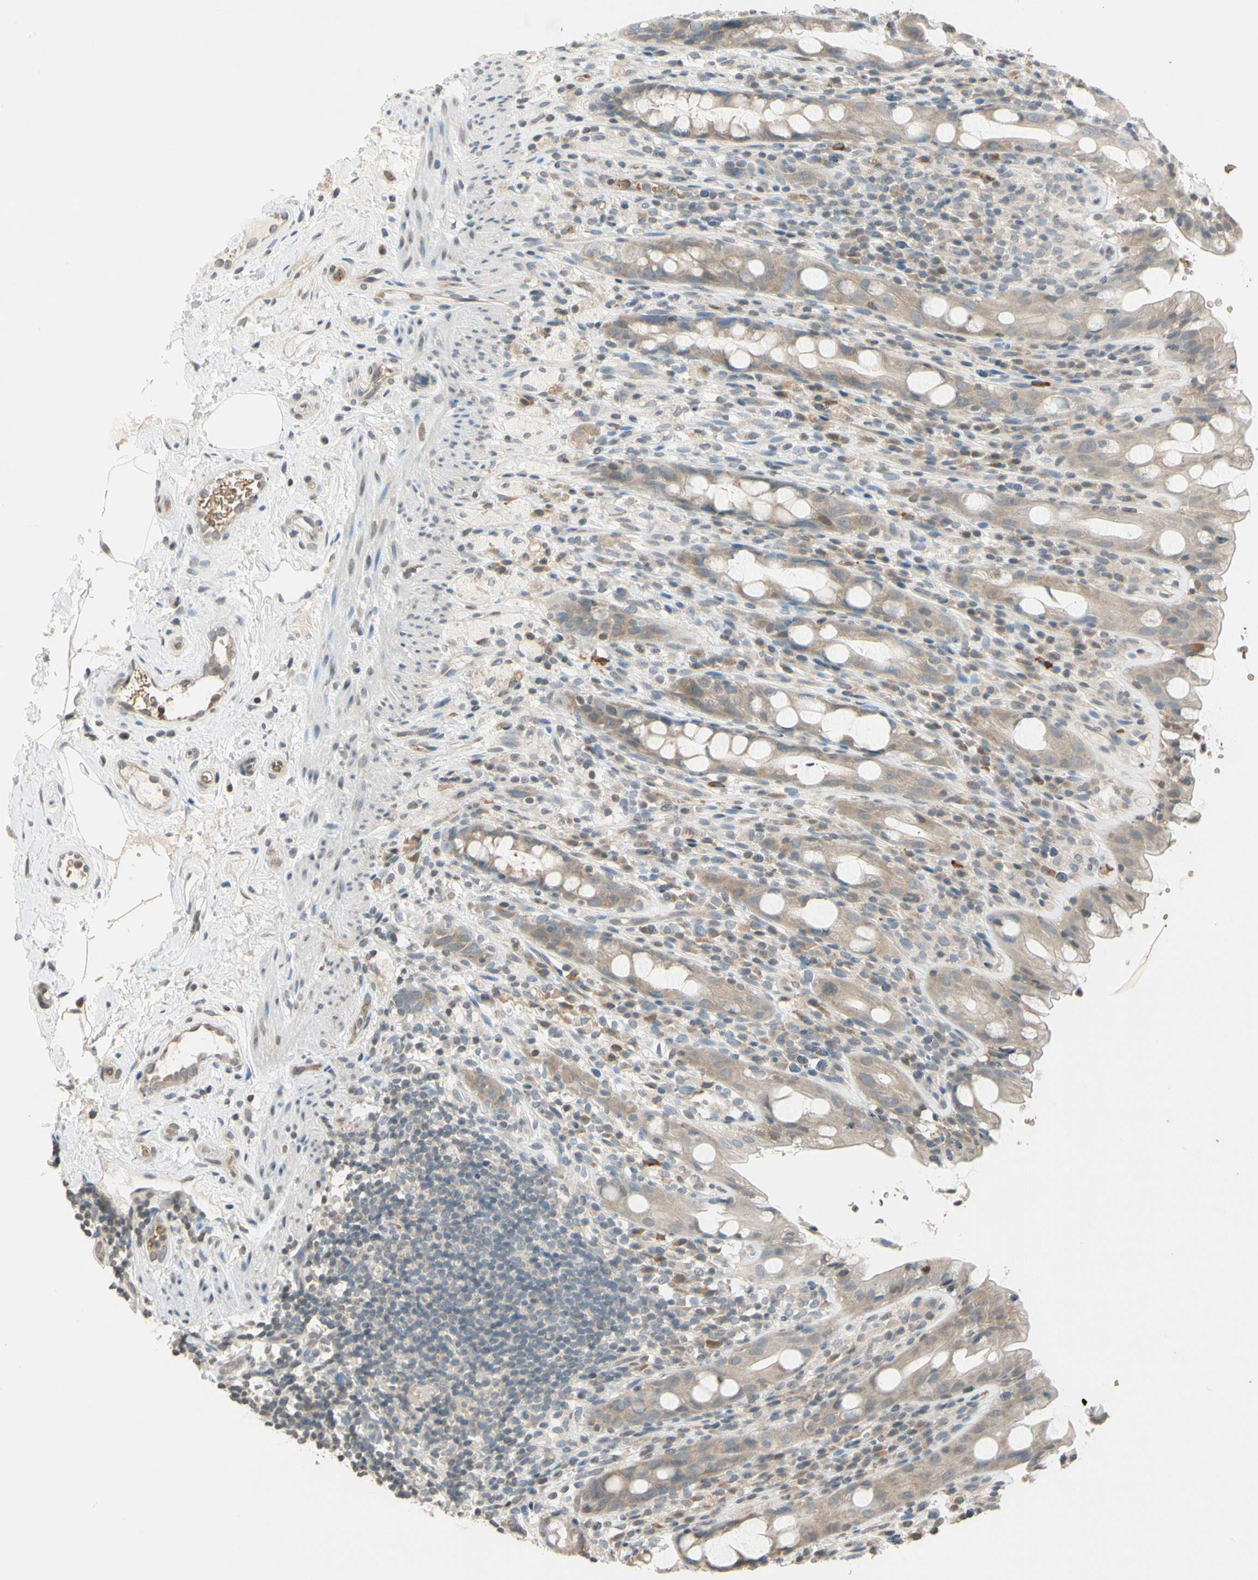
{"staining": {"intensity": "weak", "quantity": ">75%", "location": "cytoplasmic/membranous"}, "tissue": "rectum", "cell_type": "Glandular cells", "image_type": "normal", "snomed": [{"axis": "morphology", "description": "Normal tissue, NOS"}, {"axis": "topography", "description": "Rectum"}], "caption": "Benign rectum demonstrates weak cytoplasmic/membranous expression in about >75% of glandular cells.", "gene": "GYPC", "patient": {"sex": "male", "age": 44}}